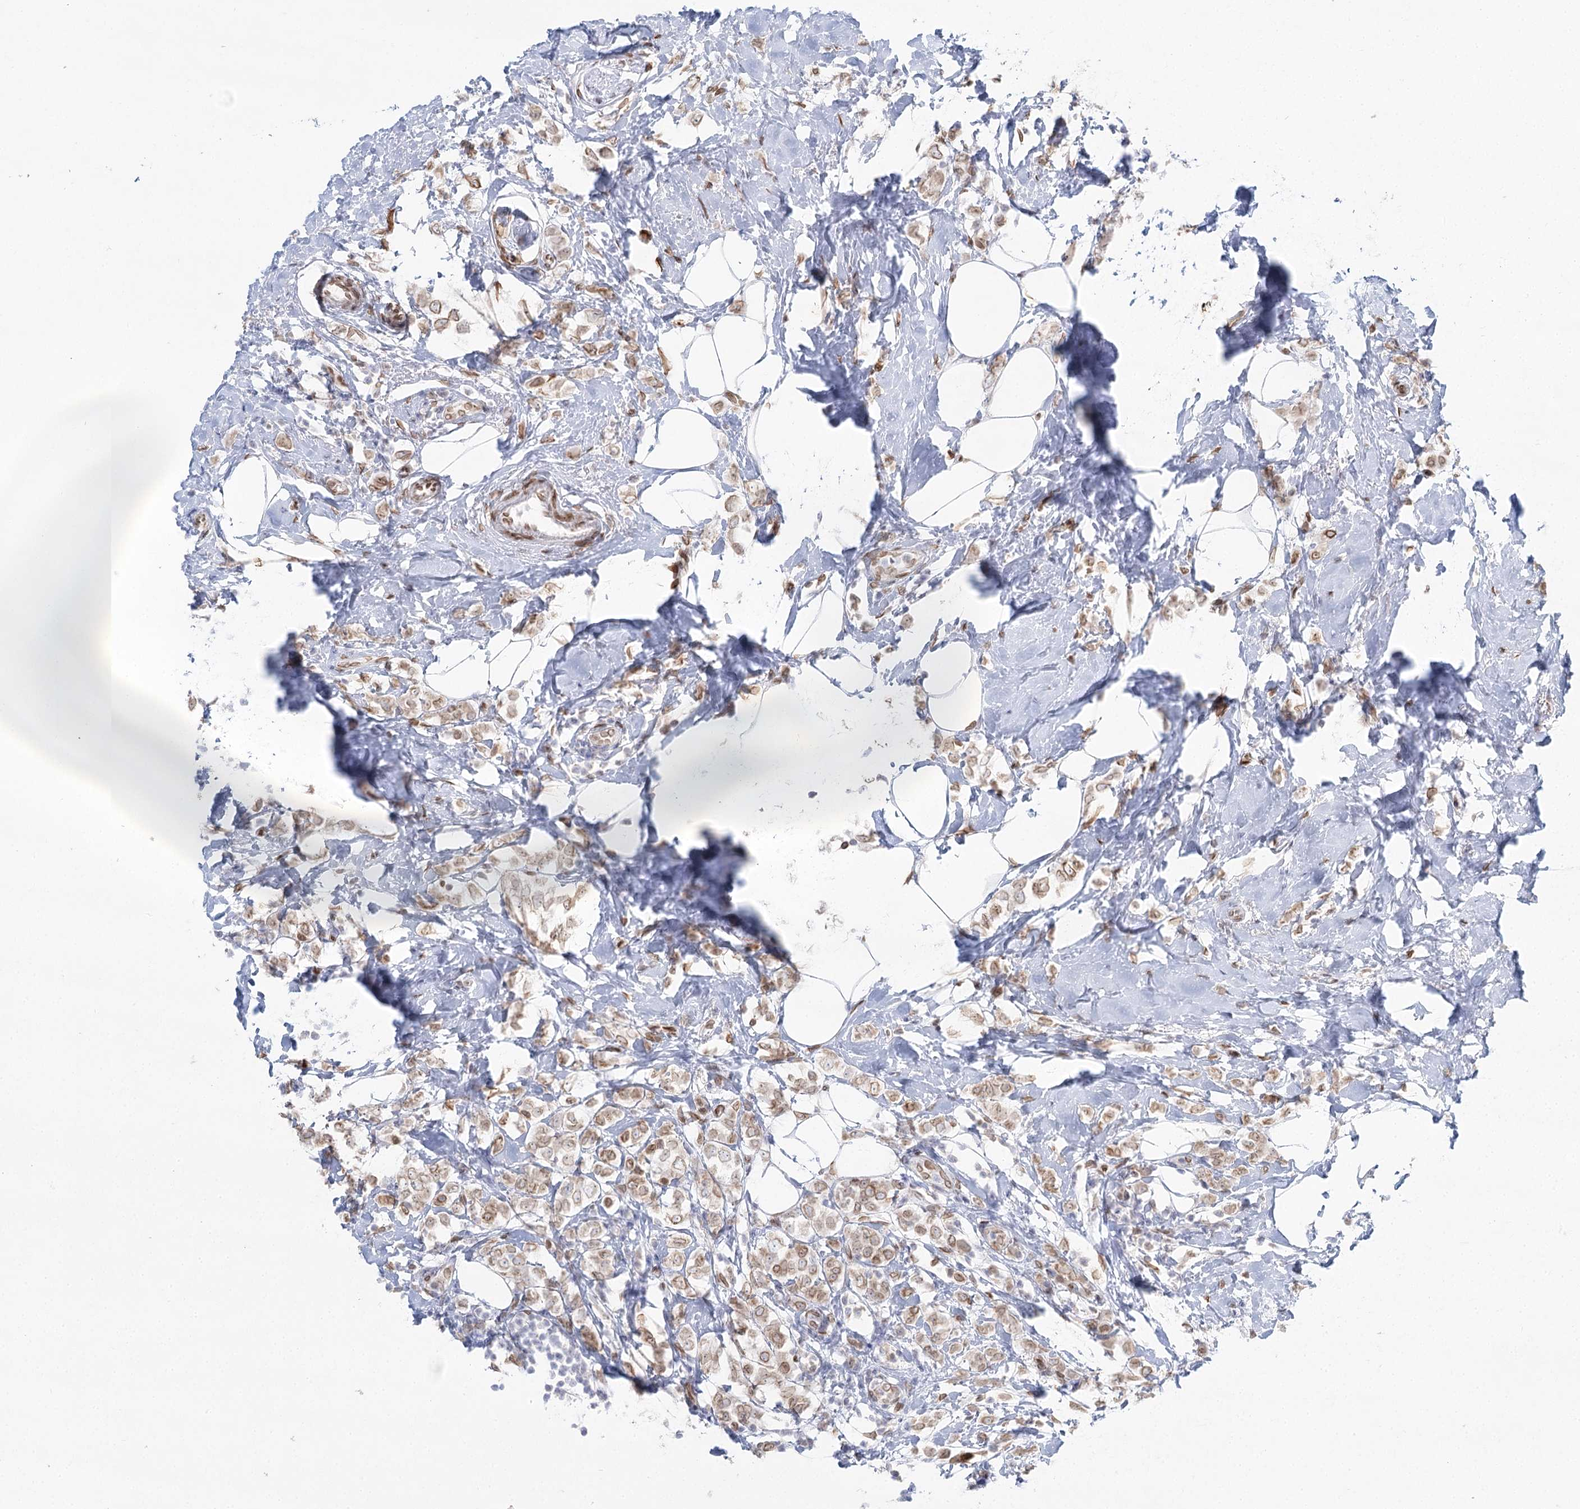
{"staining": {"intensity": "weak", "quantity": ">75%", "location": "nuclear"}, "tissue": "breast cancer", "cell_type": "Tumor cells", "image_type": "cancer", "snomed": [{"axis": "morphology", "description": "Lobular carcinoma"}, {"axis": "topography", "description": "Breast"}], "caption": "Immunohistochemistry (IHC) staining of lobular carcinoma (breast), which displays low levels of weak nuclear staining in approximately >75% of tumor cells indicating weak nuclear protein staining. The staining was performed using DAB (brown) for protein detection and nuclei were counterstained in hematoxylin (blue).", "gene": "VWA5A", "patient": {"sex": "female", "age": 47}}